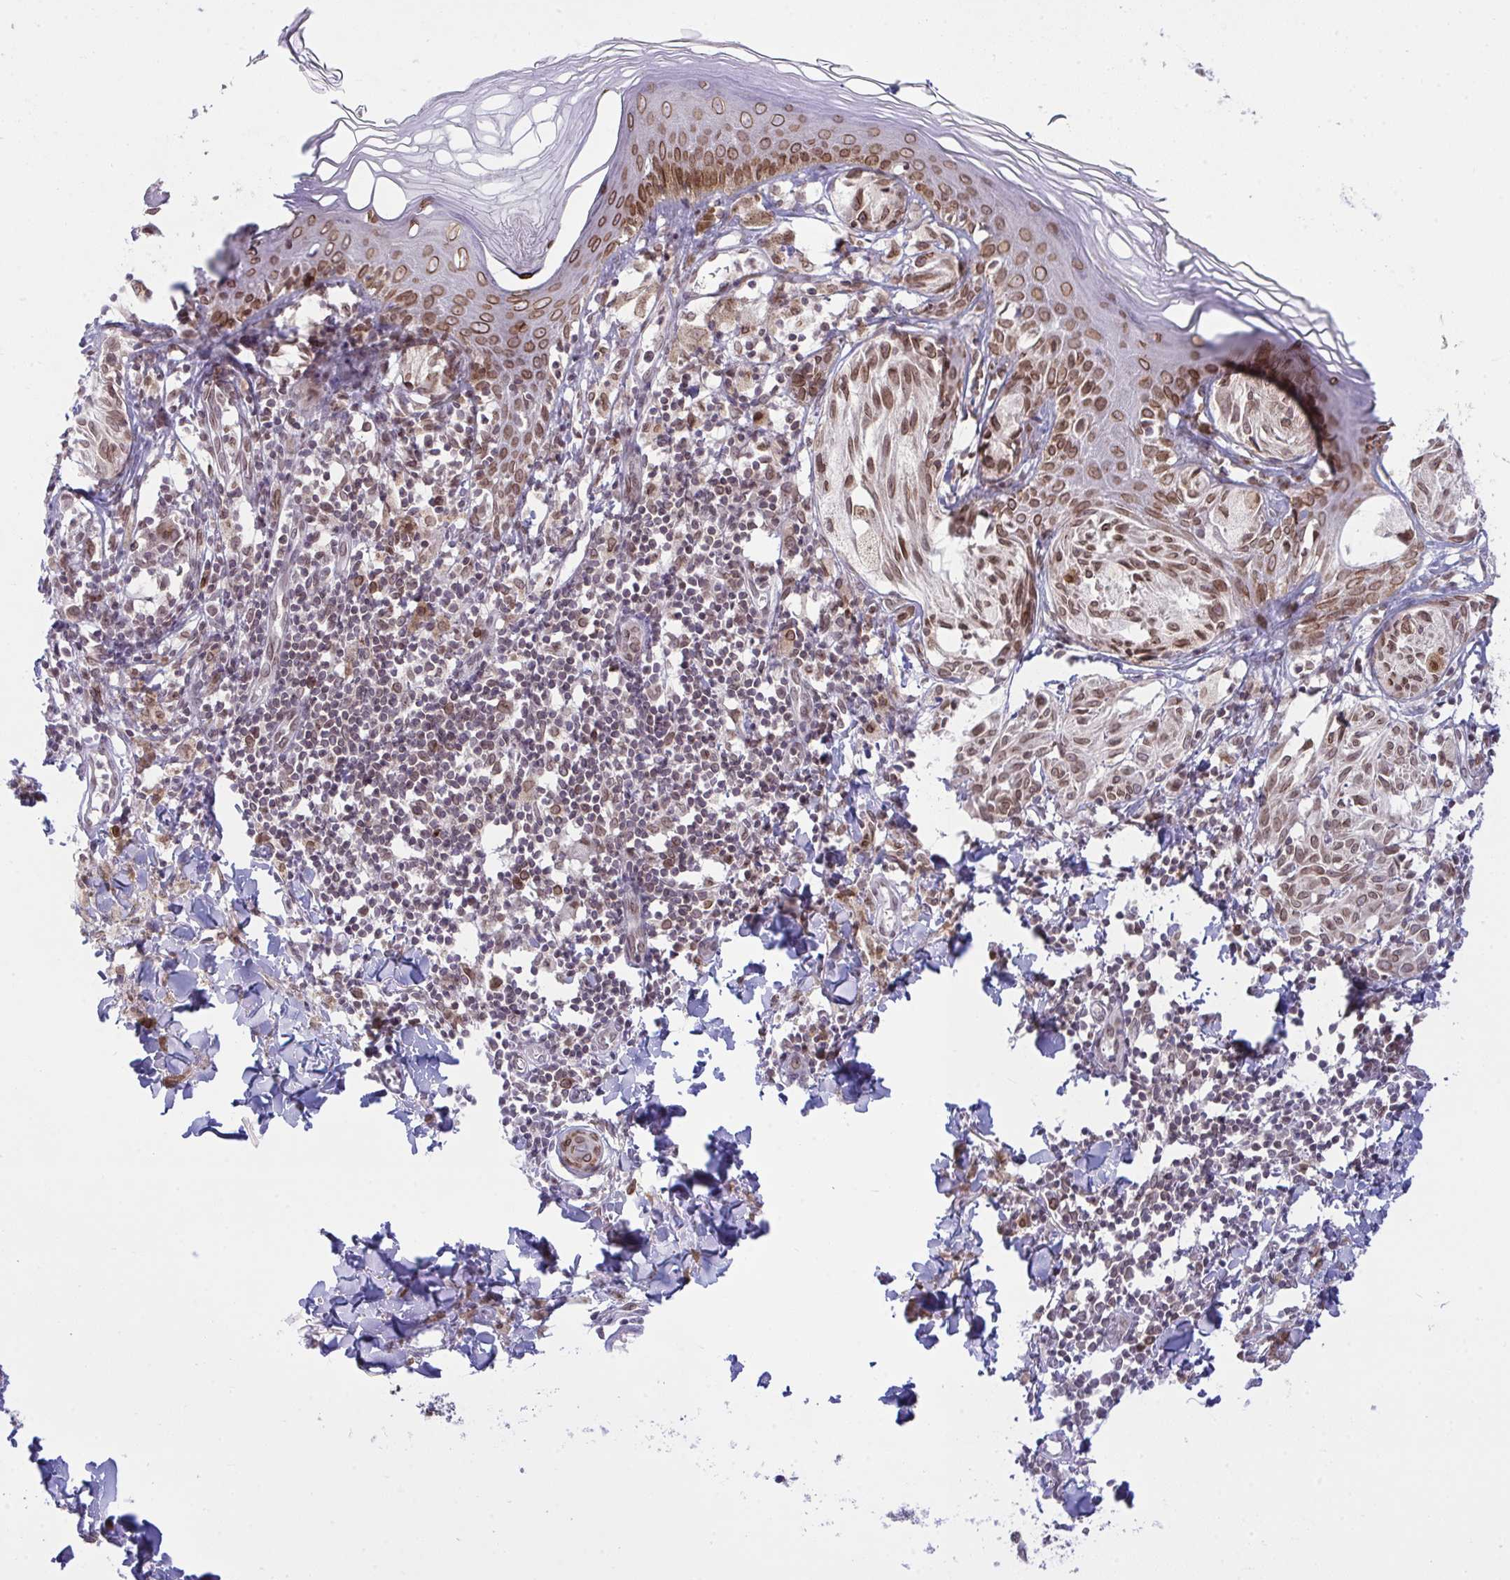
{"staining": {"intensity": "moderate", "quantity": ">75%", "location": "cytoplasmic/membranous,nuclear"}, "tissue": "melanoma", "cell_type": "Tumor cells", "image_type": "cancer", "snomed": [{"axis": "morphology", "description": "Malignant melanoma, NOS"}, {"axis": "topography", "description": "Skin"}], "caption": "Tumor cells demonstrate medium levels of moderate cytoplasmic/membranous and nuclear expression in about >75% of cells in human malignant melanoma.", "gene": "RANBP2", "patient": {"sex": "female", "age": 38}}